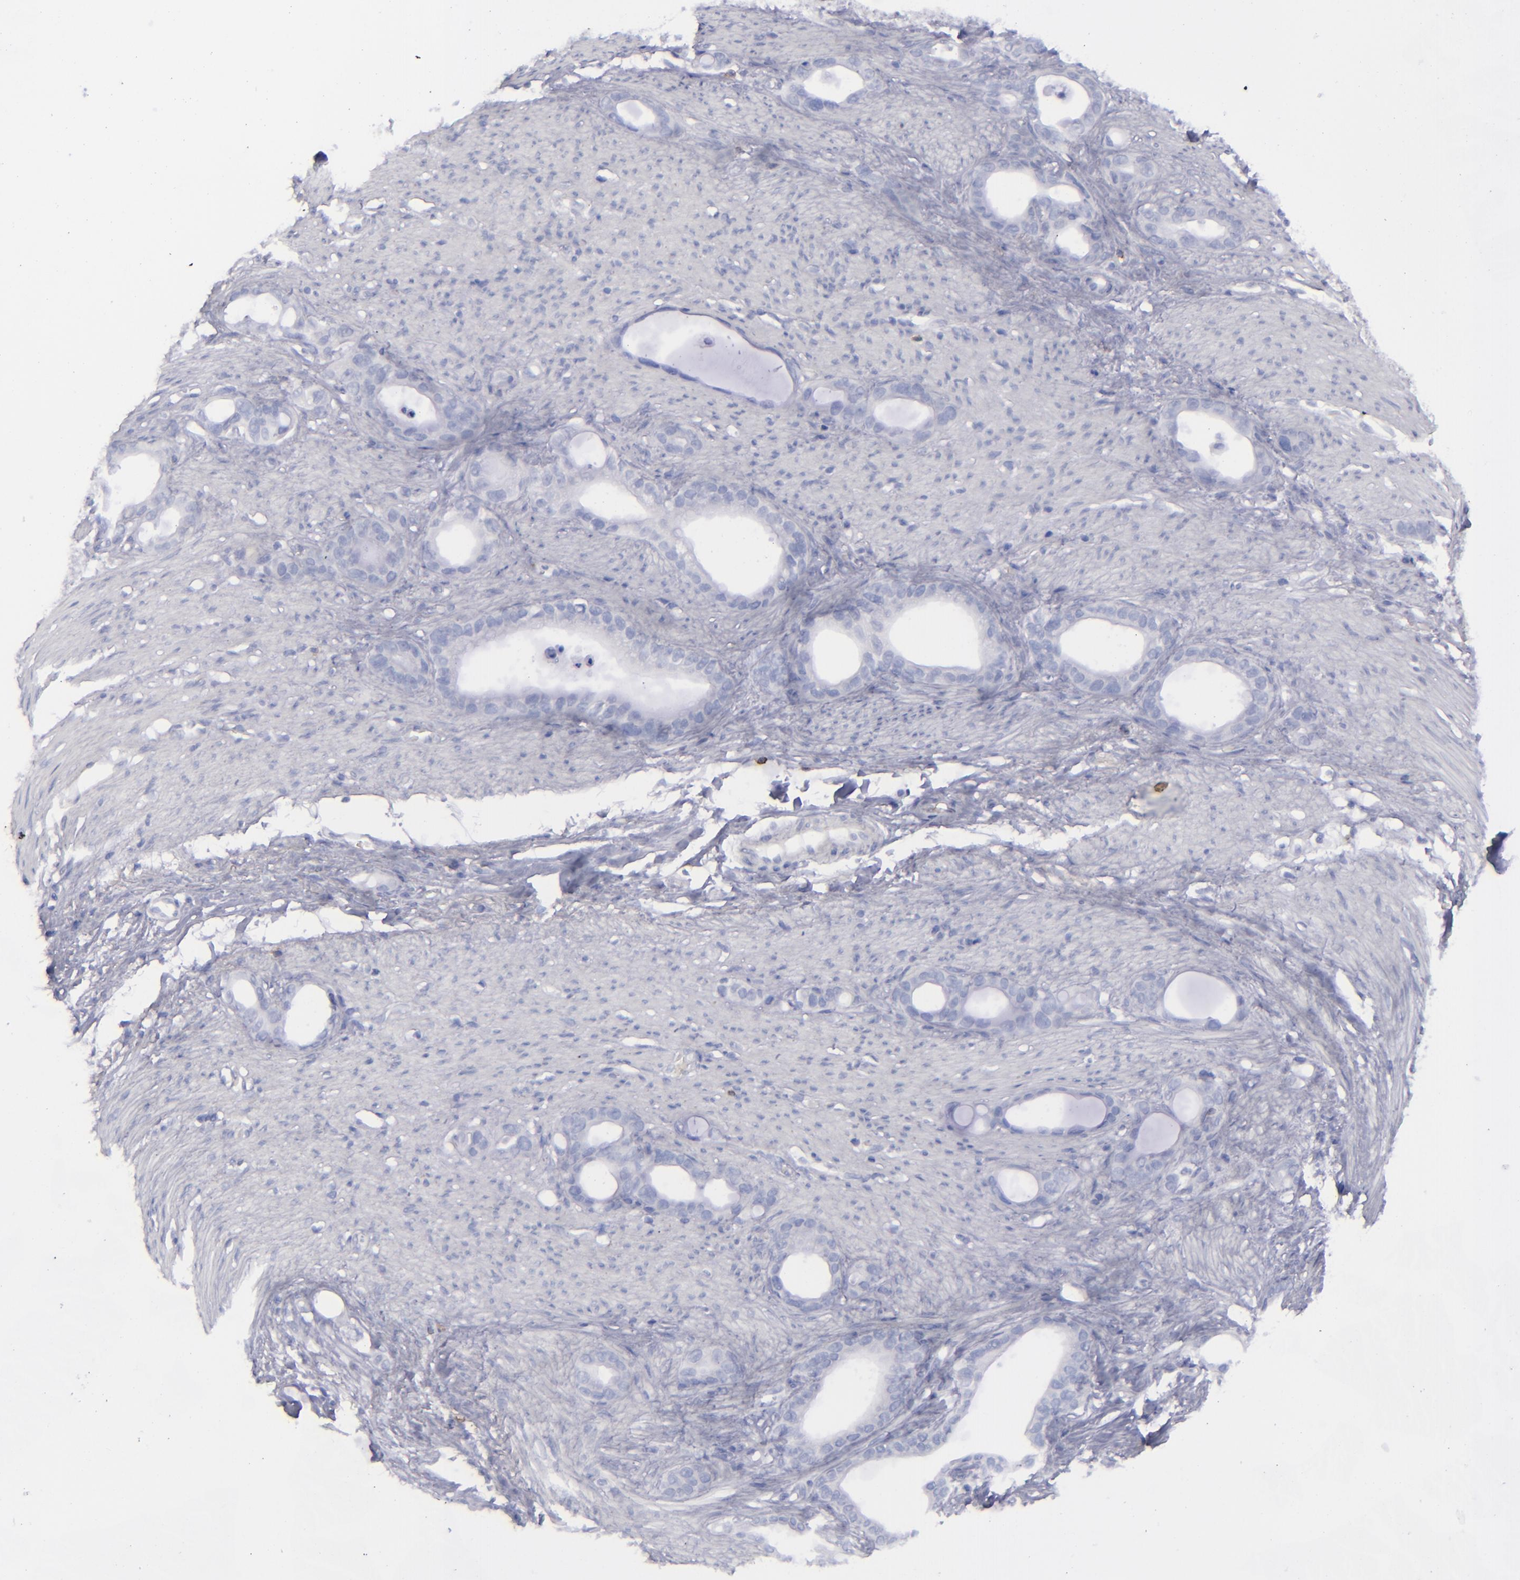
{"staining": {"intensity": "negative", "quantity": "none", "location": "none"}, "tissue": "stomach cancer", "cell_type": "Tumor cells", "image_type": "cancer", "snomed": [{"axis": "morphology", "description": "Adenocarcinoma, NOS"}, {"axis": "topography", "description": "Stomach"}], "caption": "High magnification brightfield microscopy of adenocarcinoma (stomach) stained with DAB (brown) and counterstained with hematoxylin (blue): tumor cells show no significant staining.", "gene": "CD27", "patient": {"sex": "female", "age": 75}}